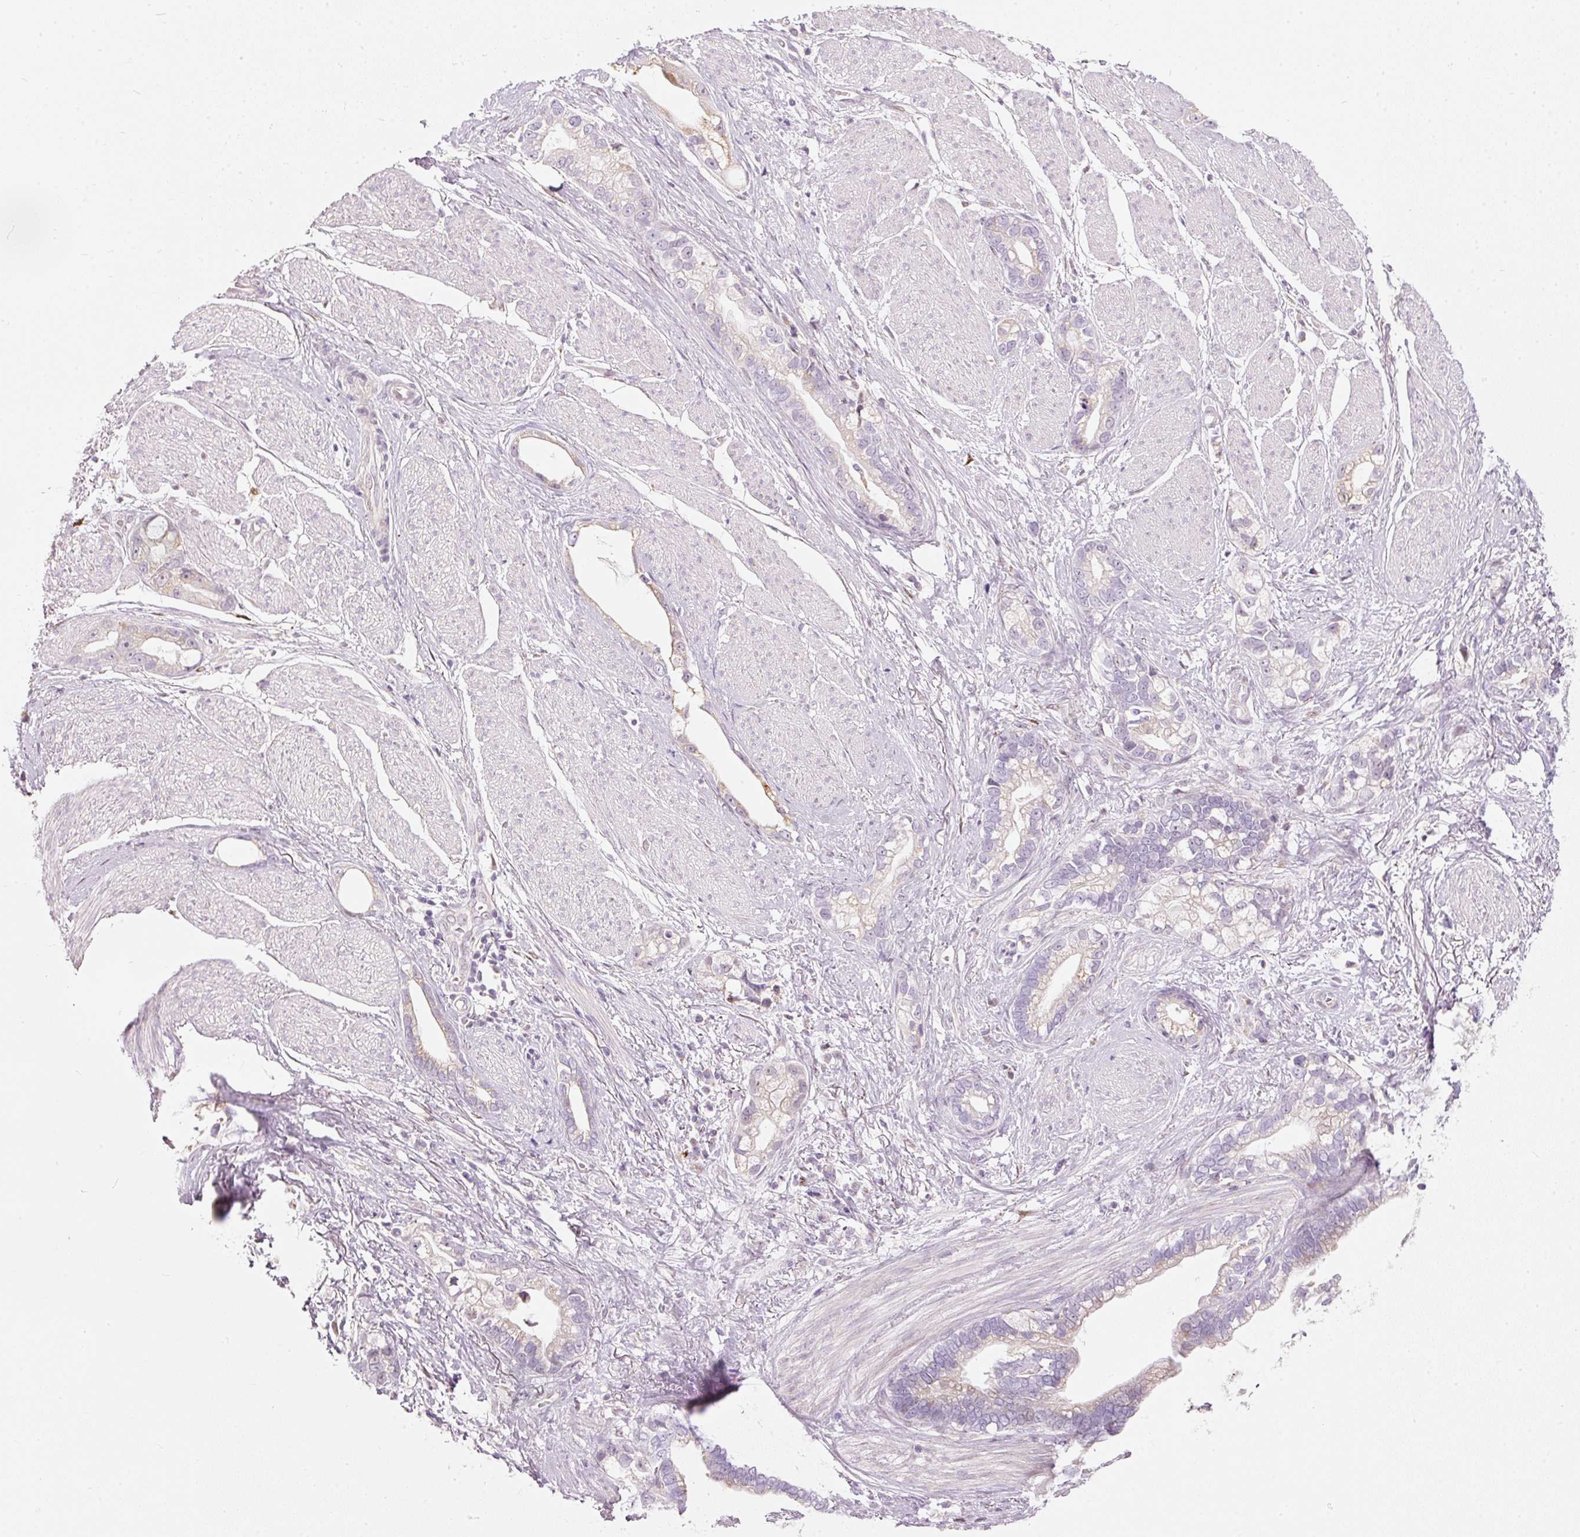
{"staining": {"intensity": "negative", "quantity": "none", "location": "none"}, "tissue": "stomach cancer", "cell_type": "Tumor cells", "image_type": "cancer", "snomed": [{"axis": "morphology", "description": "Adenocarcinoma, NOS"}, {"axis": "topography", "description": "Stomach"}], "caption": "Stomach adenocarcinoma stained for a protein using IHC displays no positivity tumor cells.", "gene": "RNF39", "patient": {"sex": "male", "age": 55}}